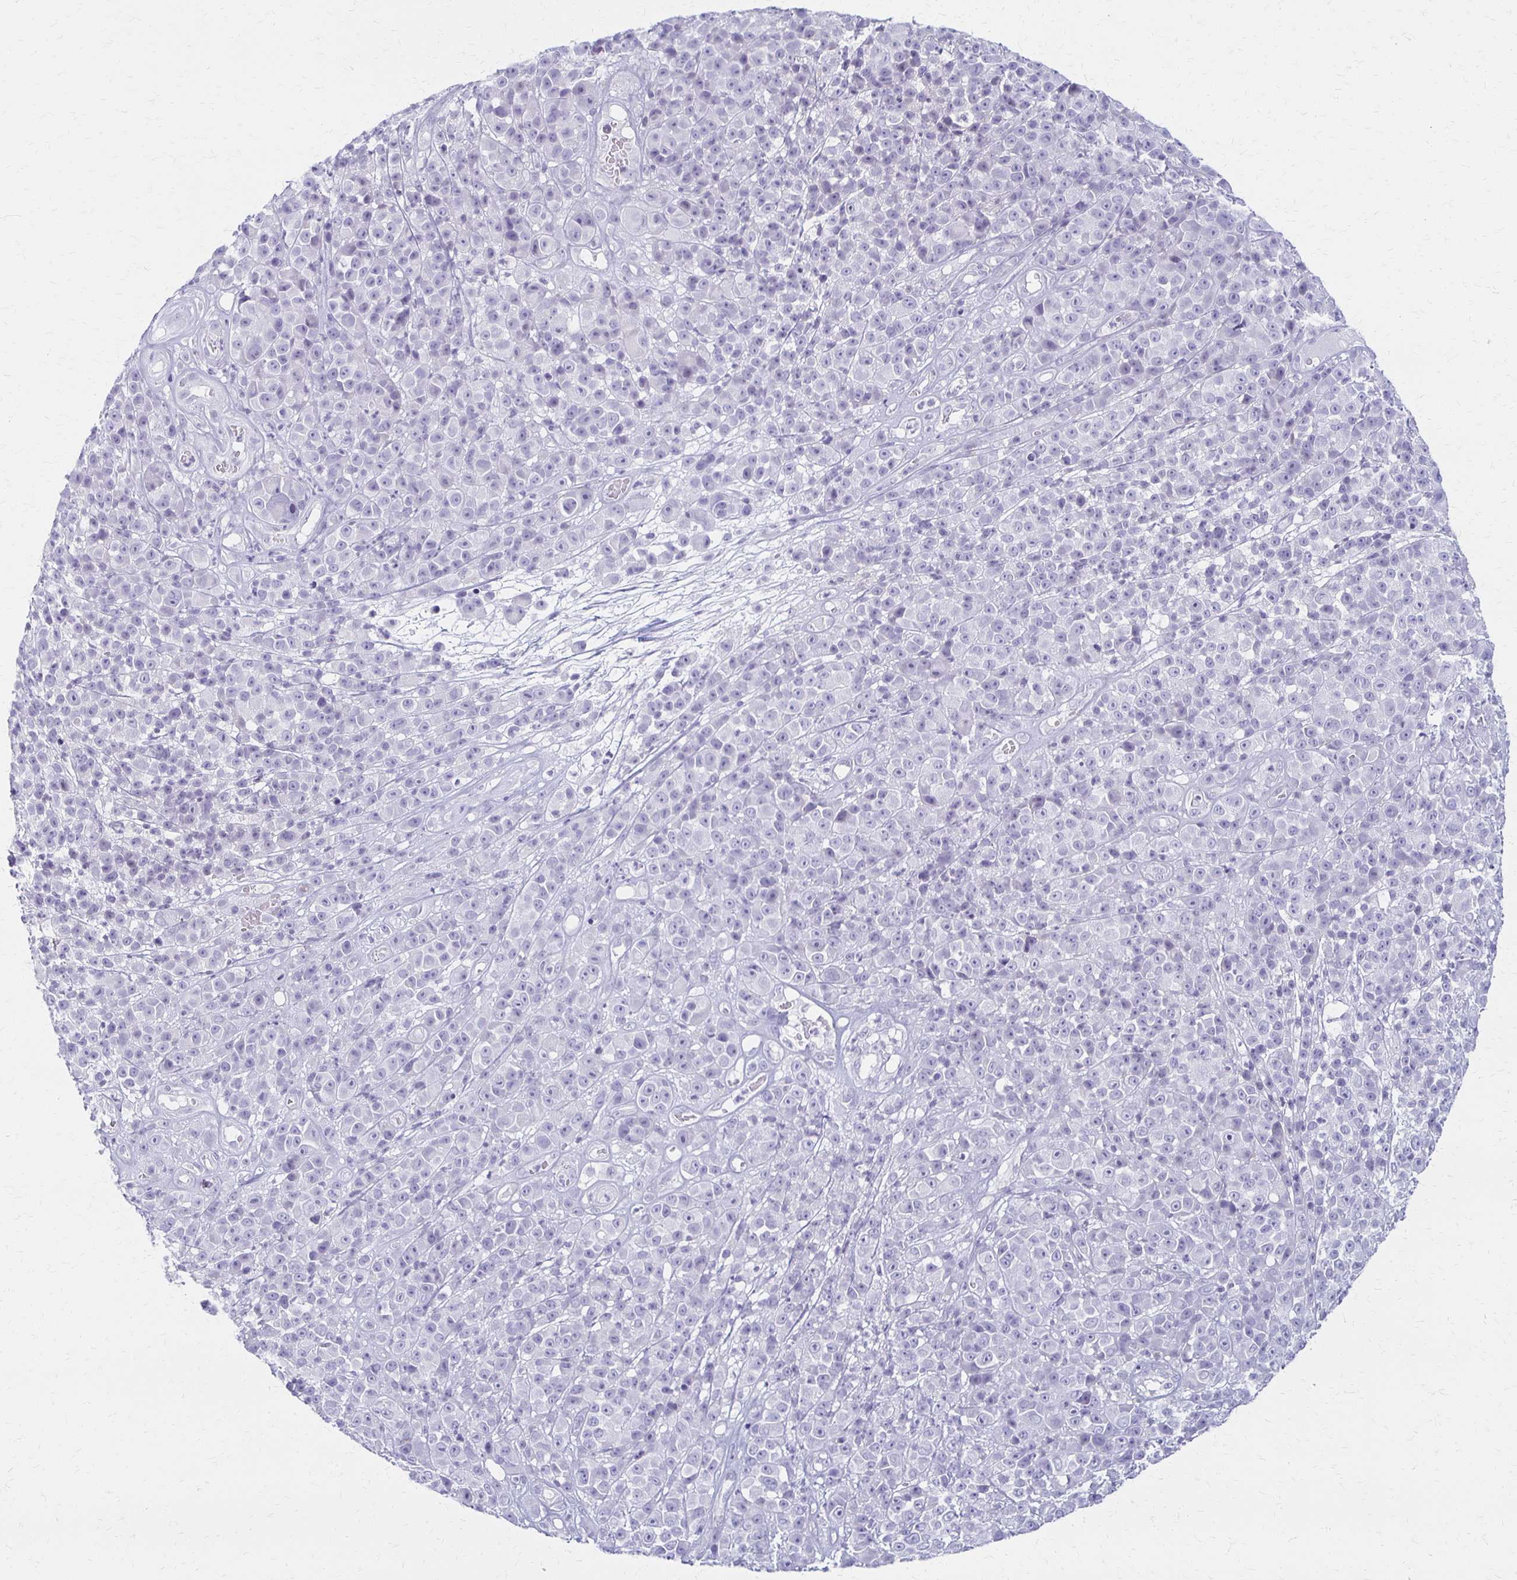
{"staining": {"intensity": "negative", "quantity": "none", "location": "none"}, "tissue": "melanoma", "cell_type": "Tumor cells", "image_type": "cancer", "snomed": [{"axis": "morphology", "description": "Malignant melanoma, NOS"}, {"axis": "topography", "description": "Skin"}, {"axis": "topography", "description": "Skin of back"}], "caption": "Malignant melanoma was stained to show a protein in brown. There is no significant positivity in tumor cells. (Immunohistochemistry, brightfield microscopy, high magnification).", "gene": "IVL", "patient": {"sex": "male", "age": 91}}